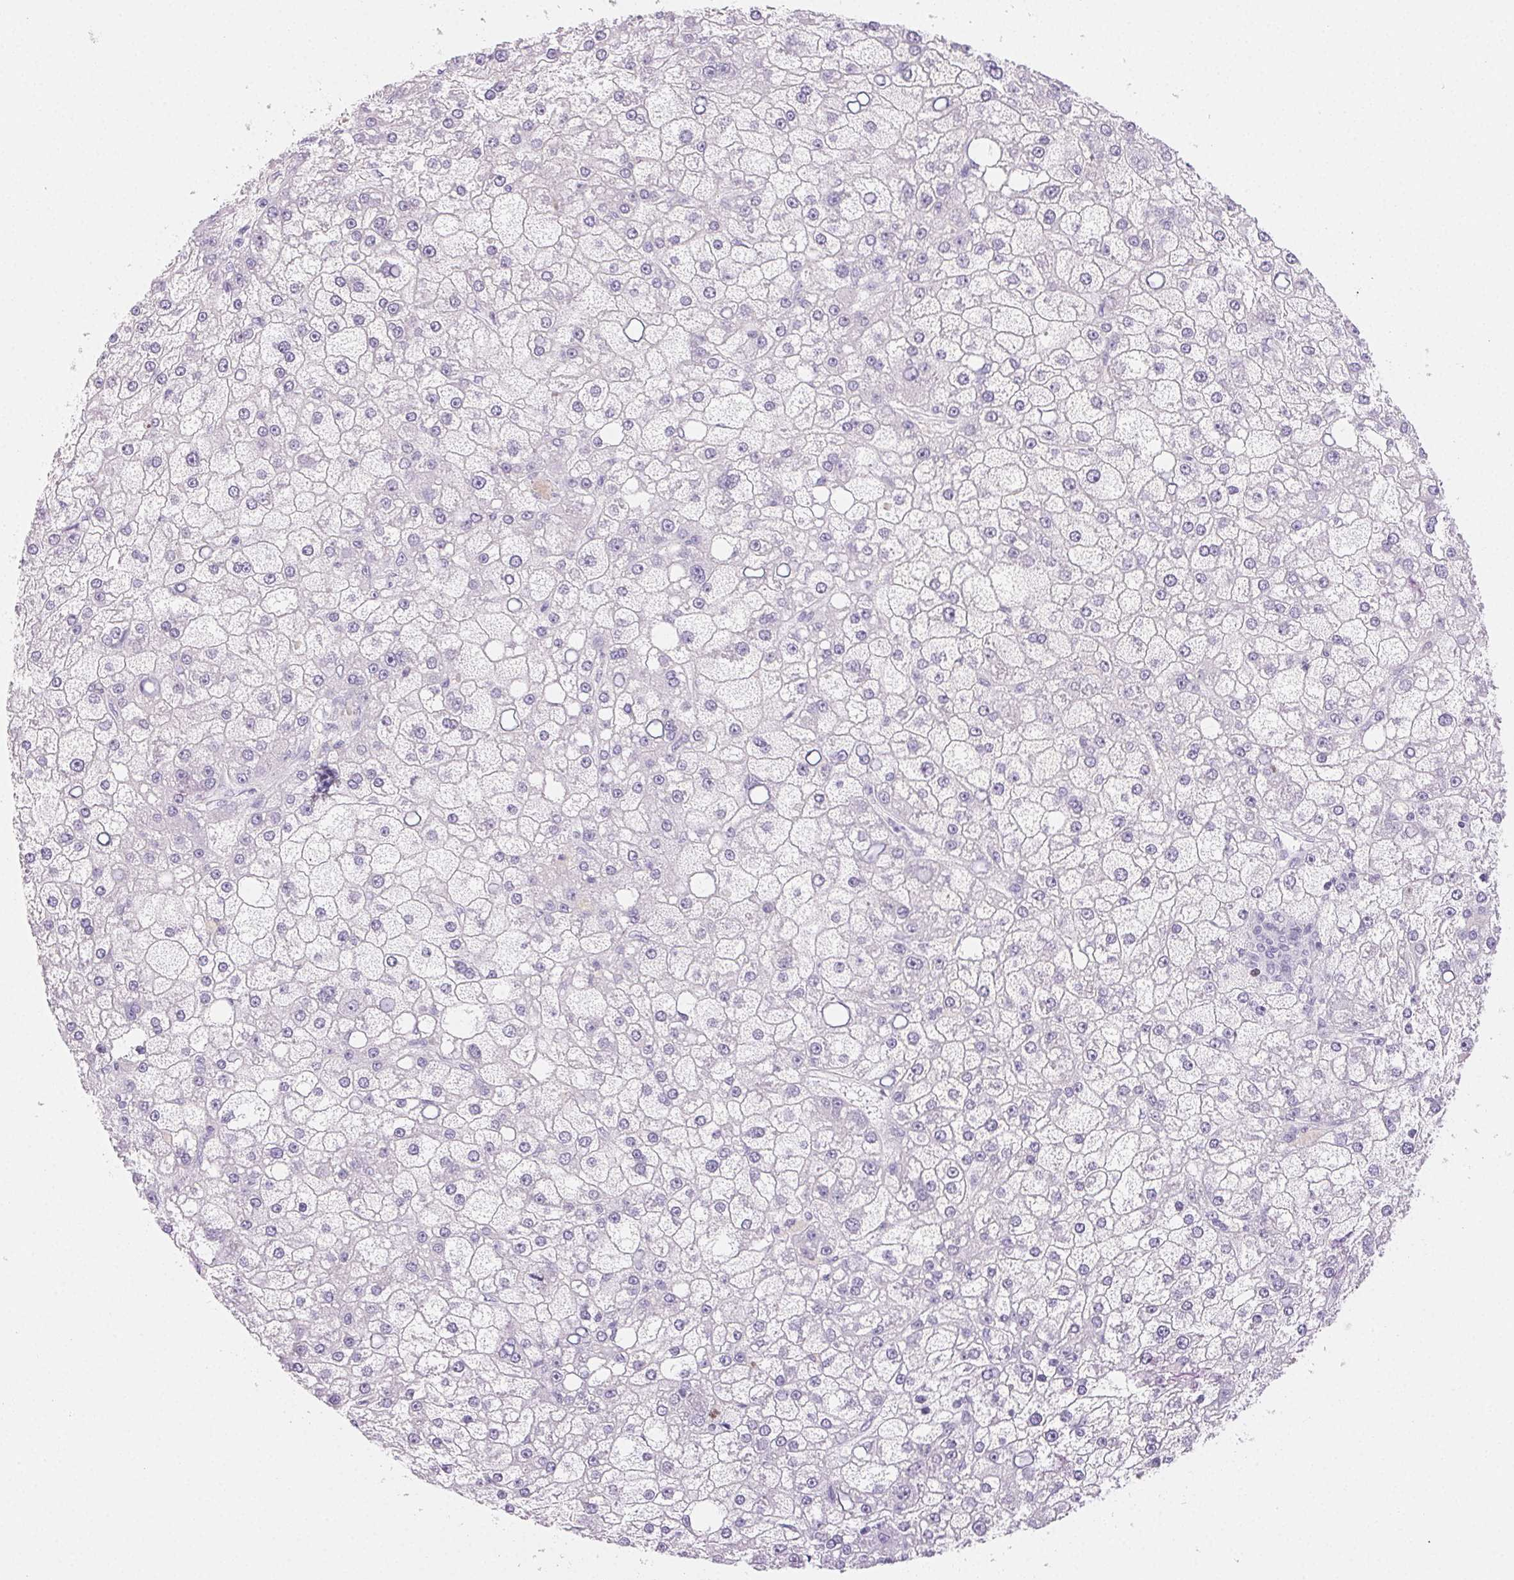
{"staining": {"intensity": "negative", "quantity": "none", "location": "none"}, "tissue": "liver cancer", "cell_type": "Tumor cells", "image_type": "cancer", "snomed": [{"axis": "morphology", "description": "Carcinoma, Hepatocellular, NOS"}, {"axis": "topography", "description": "Liver"}], "caption": "Tumor cells show no significant protein staining in liver cancer (hepatocellular carcinoma). (DAB immunohistochemistry (IHC) with hematoxylin counter stain).", "gene": "PADI4", "patient": {"sex": "male", "age": 67}}